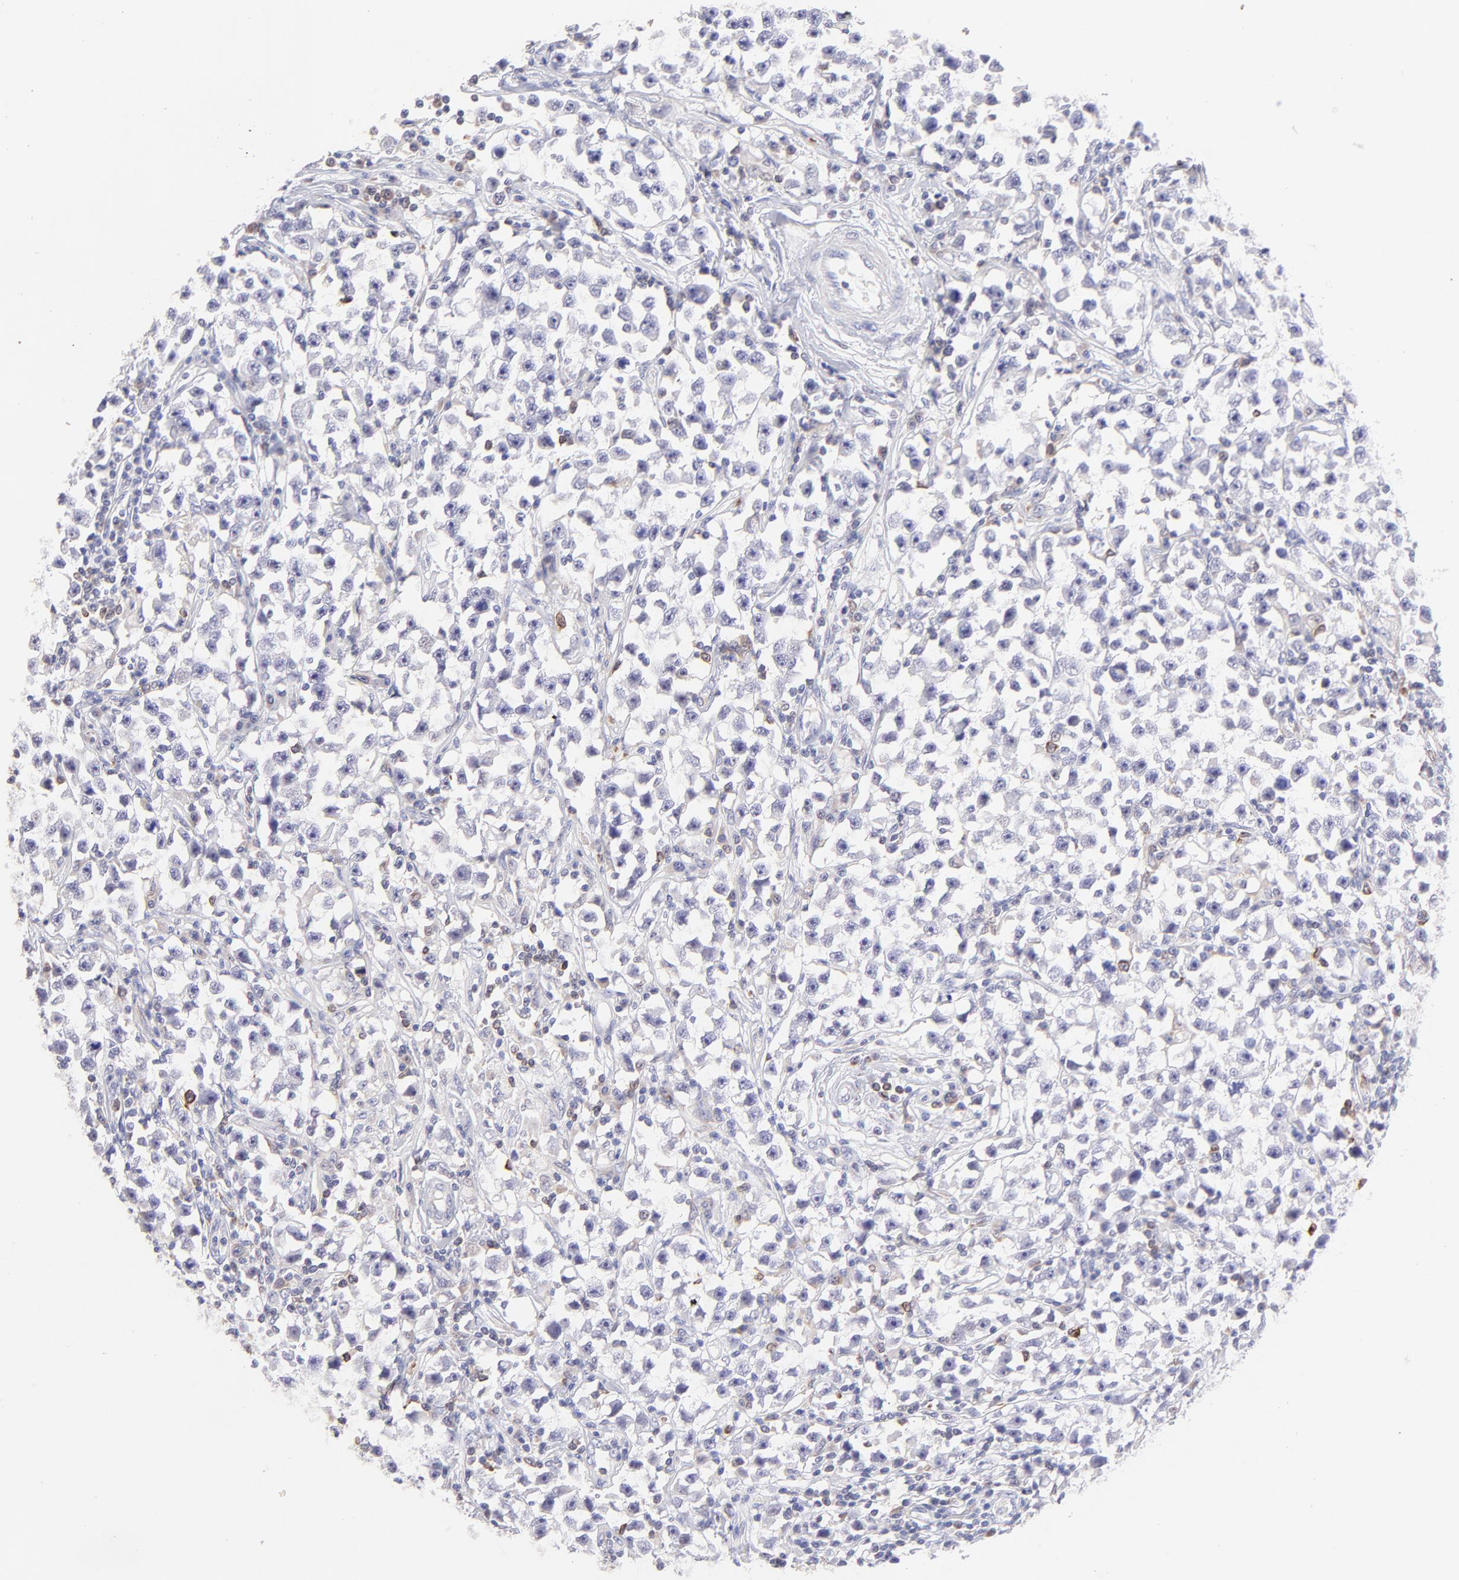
{"staining": {"intensity": "negative", "quantity": "none", "location": "none"}, "tissue": "testis cancer", "cell_type": "Tumor cells", "image_type": "cancer", "snomed": [{"axis": "morphology", "description": "Seminoma, NOS"}, {"axis": "topography", "description": "Testis"}], "caption": "DAB immunohistochemical staining of human testis seminoma shows no significant expression in tumor cells.", "gene": "IRAG2", "patient": {"sex": "male", "age": 33}}